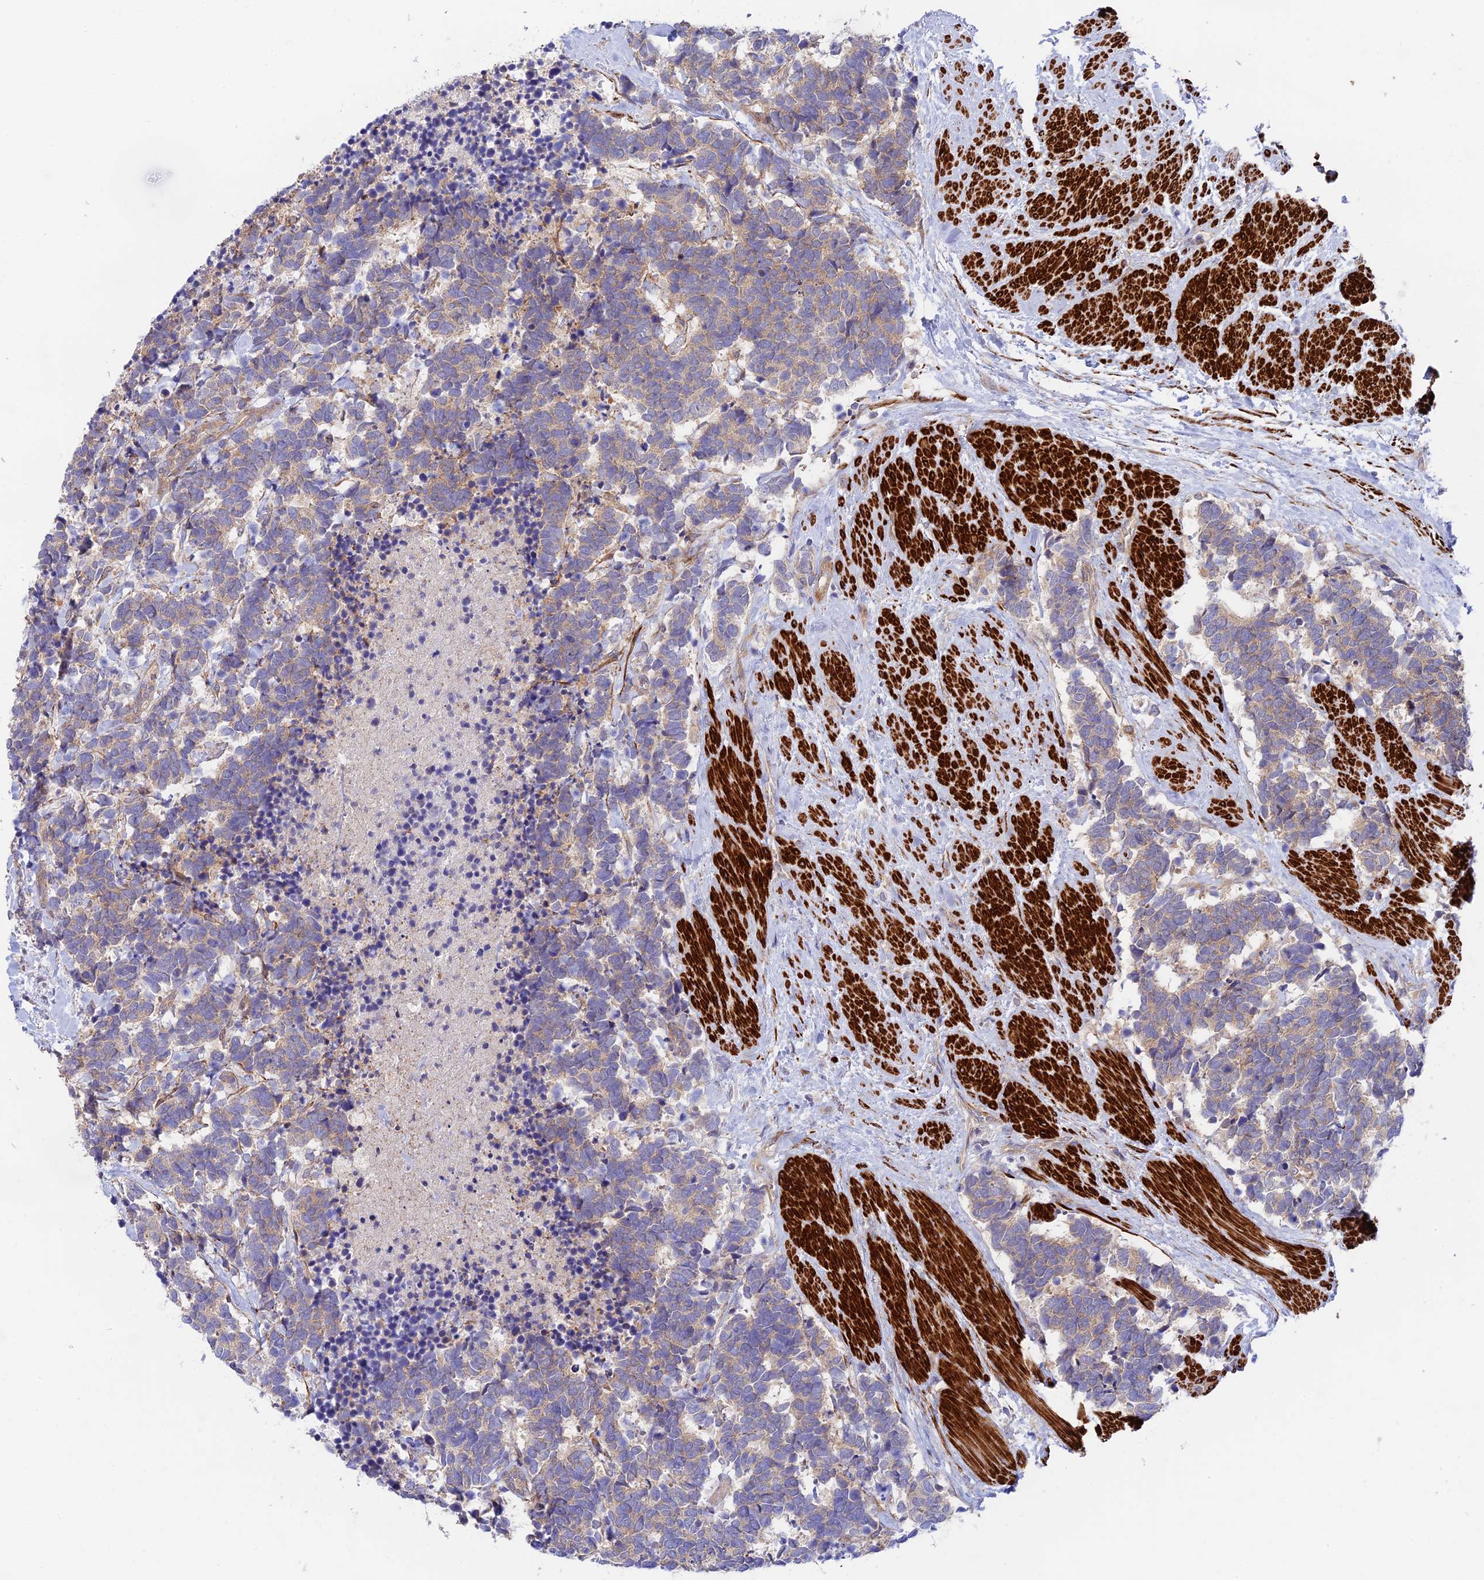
{"staining": {"intensity": "weak", "quantity": ">75%", "location": "cytoplasmic/membranous"}, "tissue": "carcinoid", "cell_type": "Tumor cells", "image_type": "cancer", "snomed": [{"axis": "morphology", "description": "Carcinoma, NOS"}, {"axis": "morphology", "description": "Carcinoid, malignant, NOS"}, {"axis": "topography", "description": "Prostate"}], "caption": "The immunohistochemical stain labels weak cytoplasmic/membranous expression in tumor cells of carcinoma tissue.", "gene": "ANKRD50", "patient": {"sex": "male", "age": 57}}